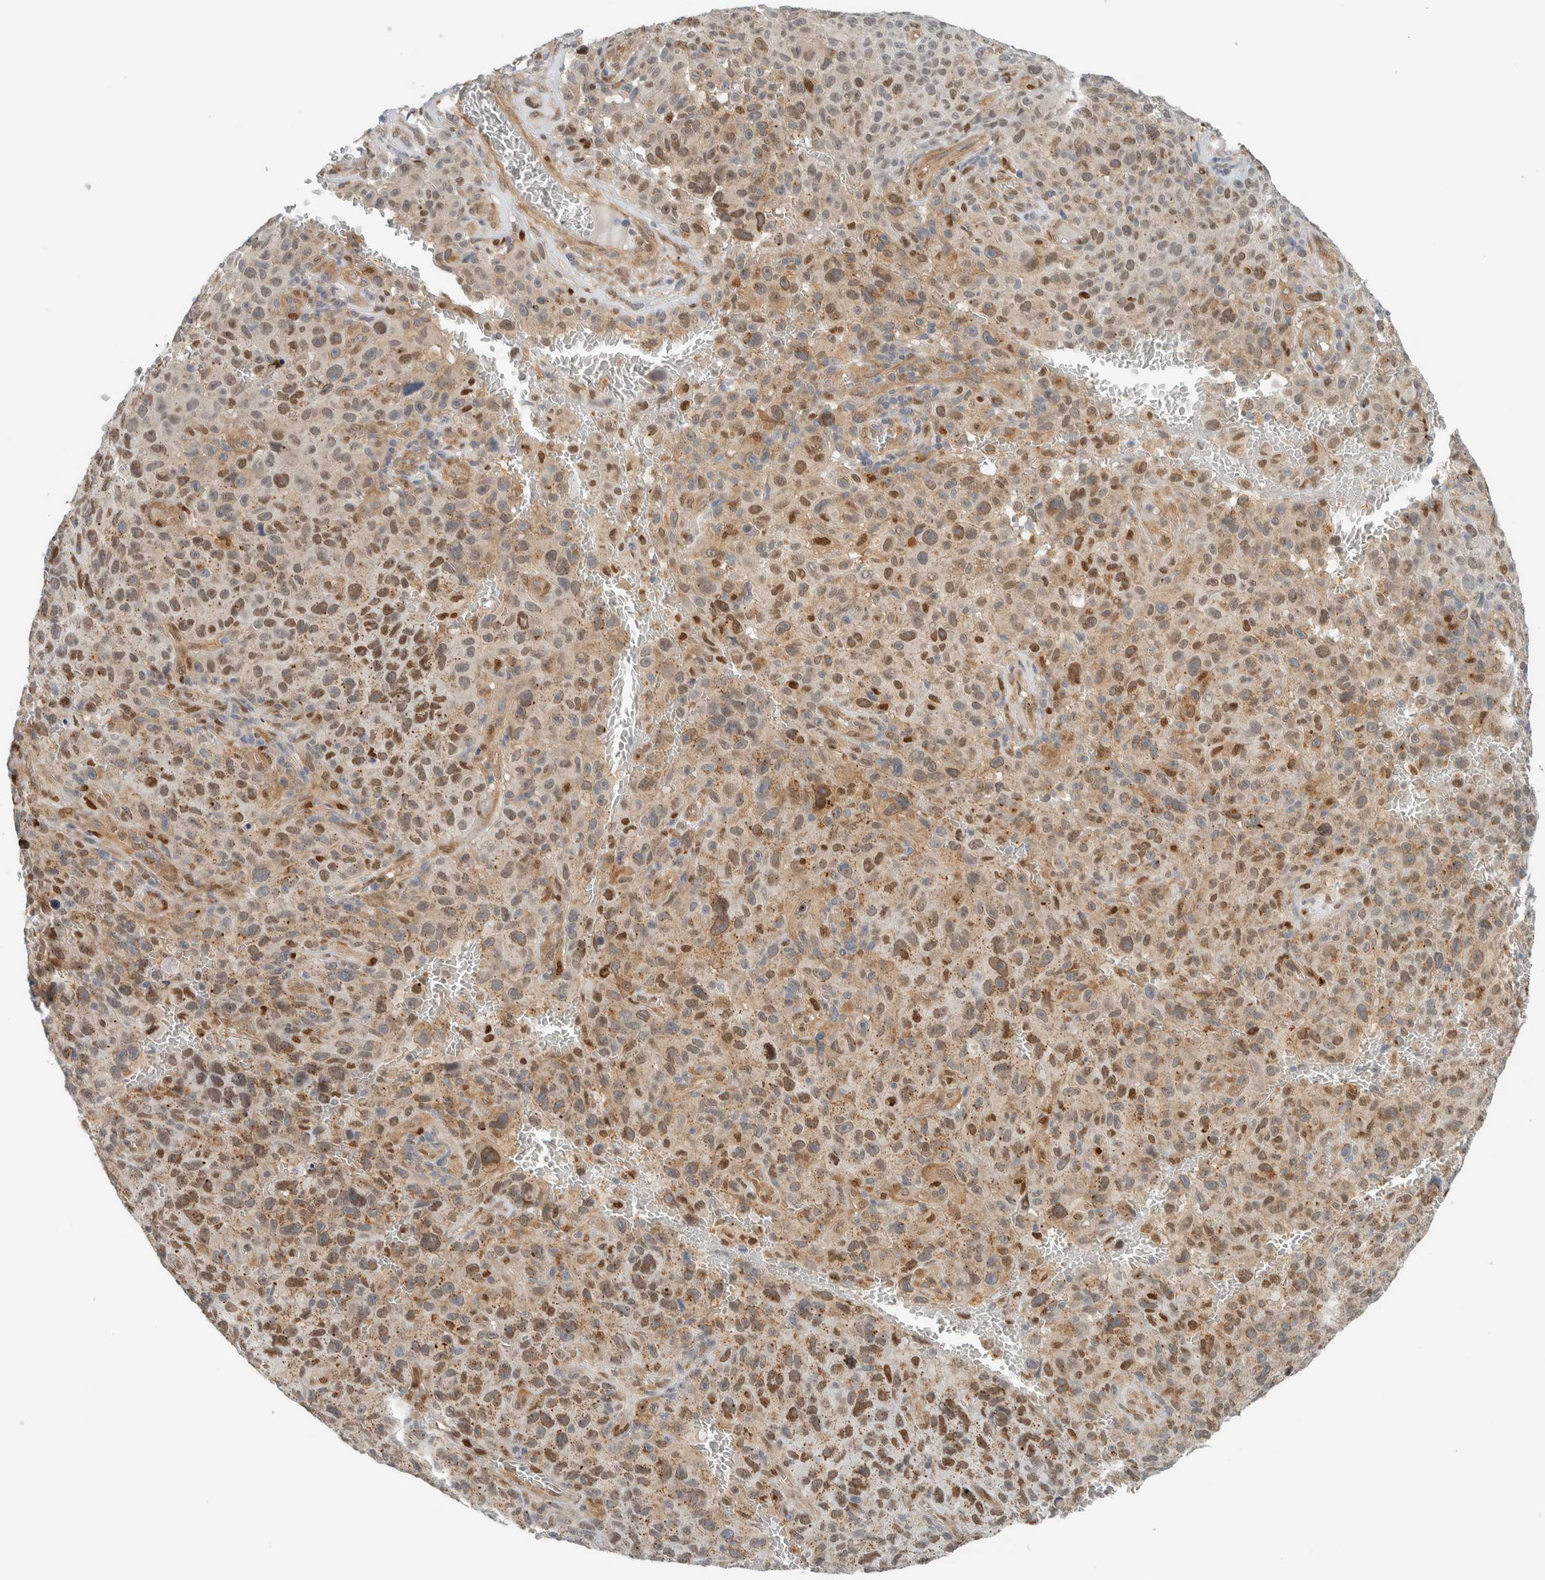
{"staining": {"intensity": "moderate", "quantity": ">75%", "location": "nuclear"}, "tissue": "melanoma", "cell_type": "Tumor cells", "image_type": "cancer", "snomed": [{"axis": "morphology", "description": "Malignant melanoma, NOS"}, {"axis": "topography", "description": "Skin"}], "caption": "A medium amount of moderate nuclear staining is appreciated in about >75% of tumor cells in malignant melanoma tissue. Nuclei are stained in blue.", "gene": "TFE3", "patient": {"sex": "female", "age": 82}}